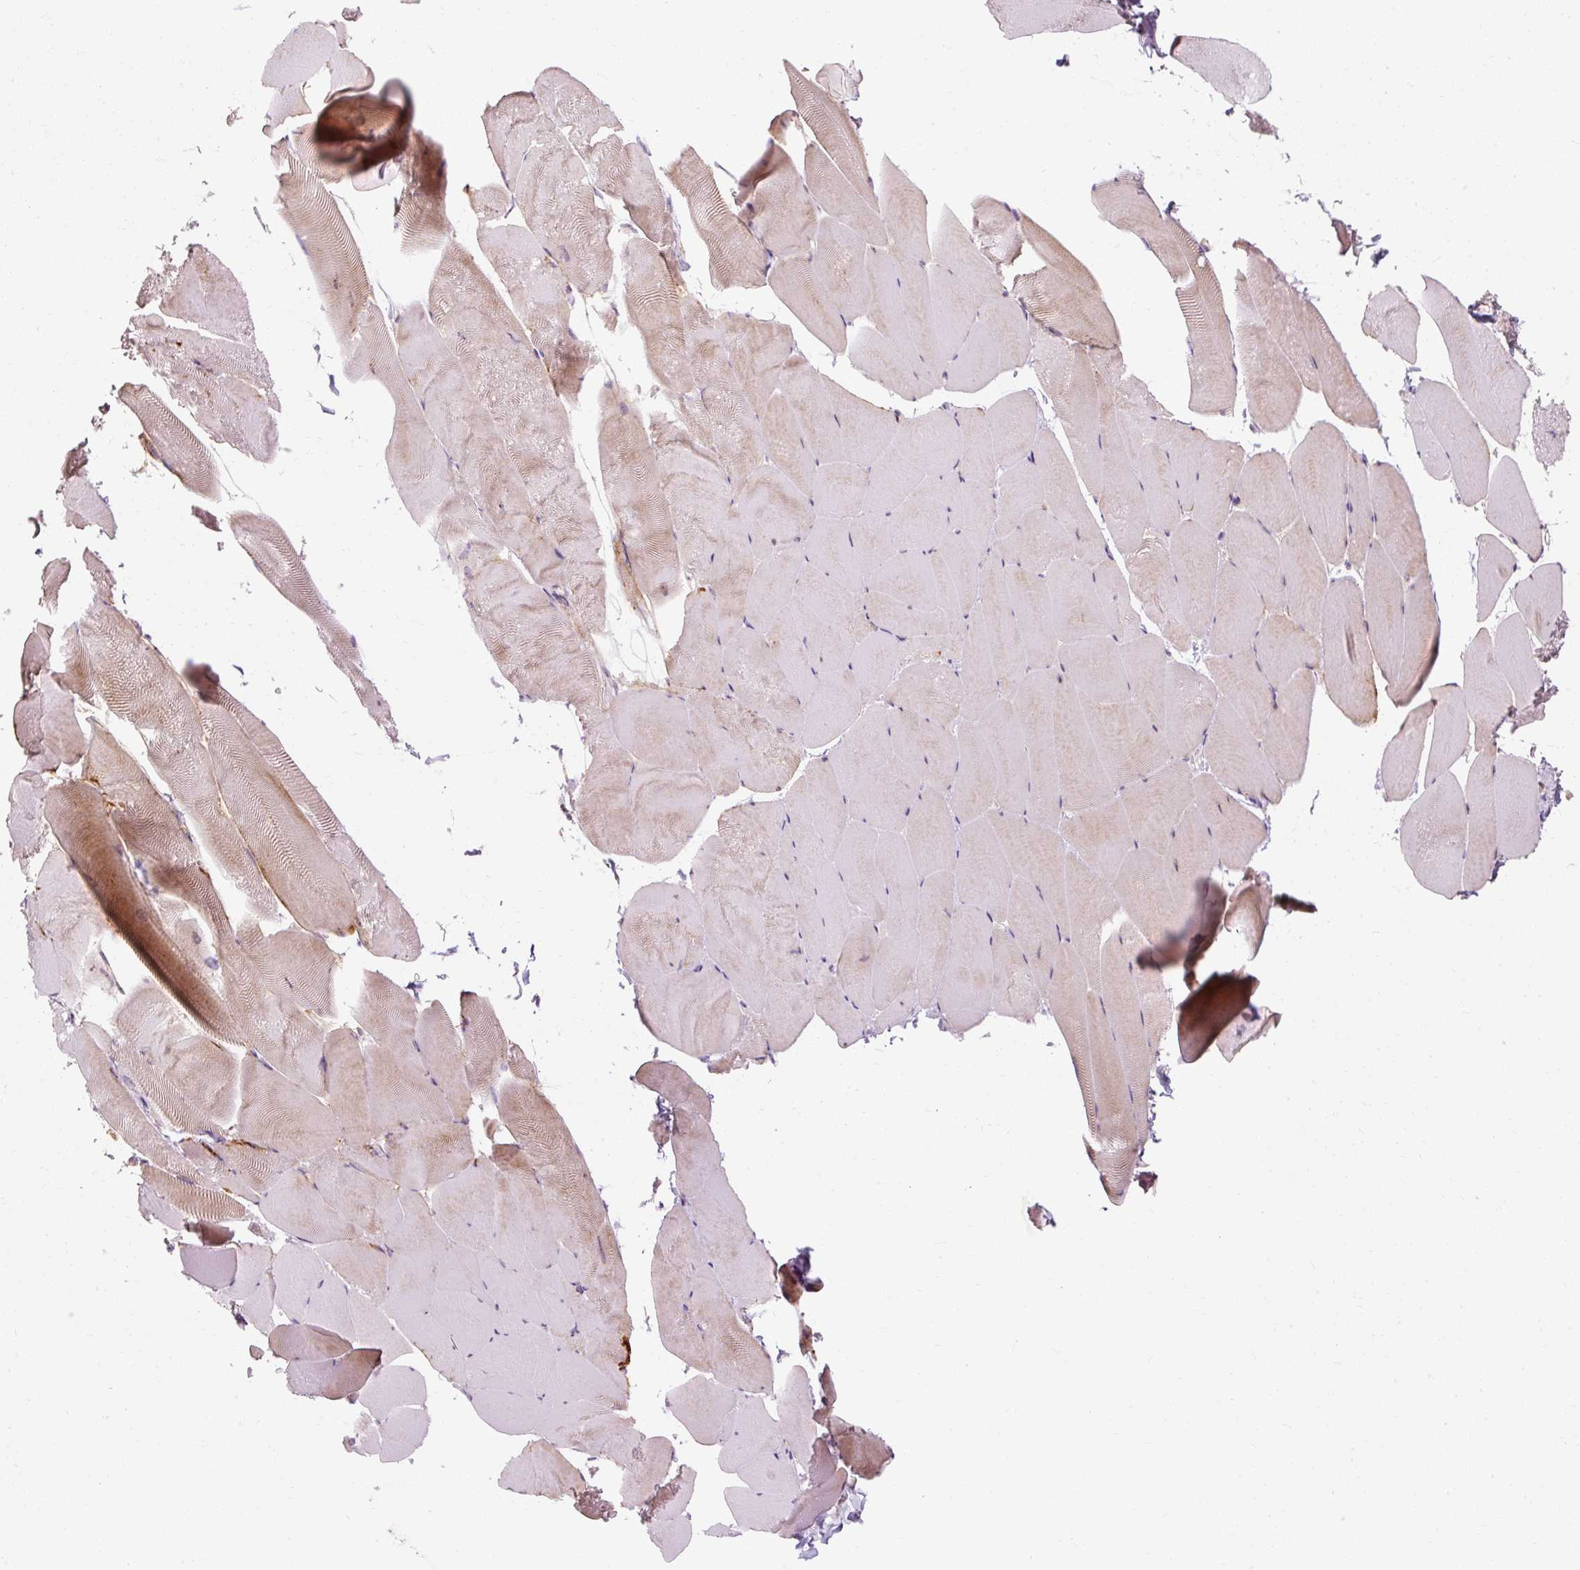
{"staining": {"intensity": "moderate", "quantity": "<25%", "location": "cytoplasmic/membranous"}, "tissue": "skeletal muscle", "cell_type": "Myocytes", "image_type": "normal", "snomed": [{"axis": "morphology", "description": "Normal tissue, NOS"}, {"axis": "topography", "description": "Skeletal muscle"}], "caption": "Moderate cytoplasmic/membranous protein positivity is present in approximately <25% of myocytes in skeletal muscle.", "gene": "PRSS48", "patient": {"sex": "female", "age": 64}}